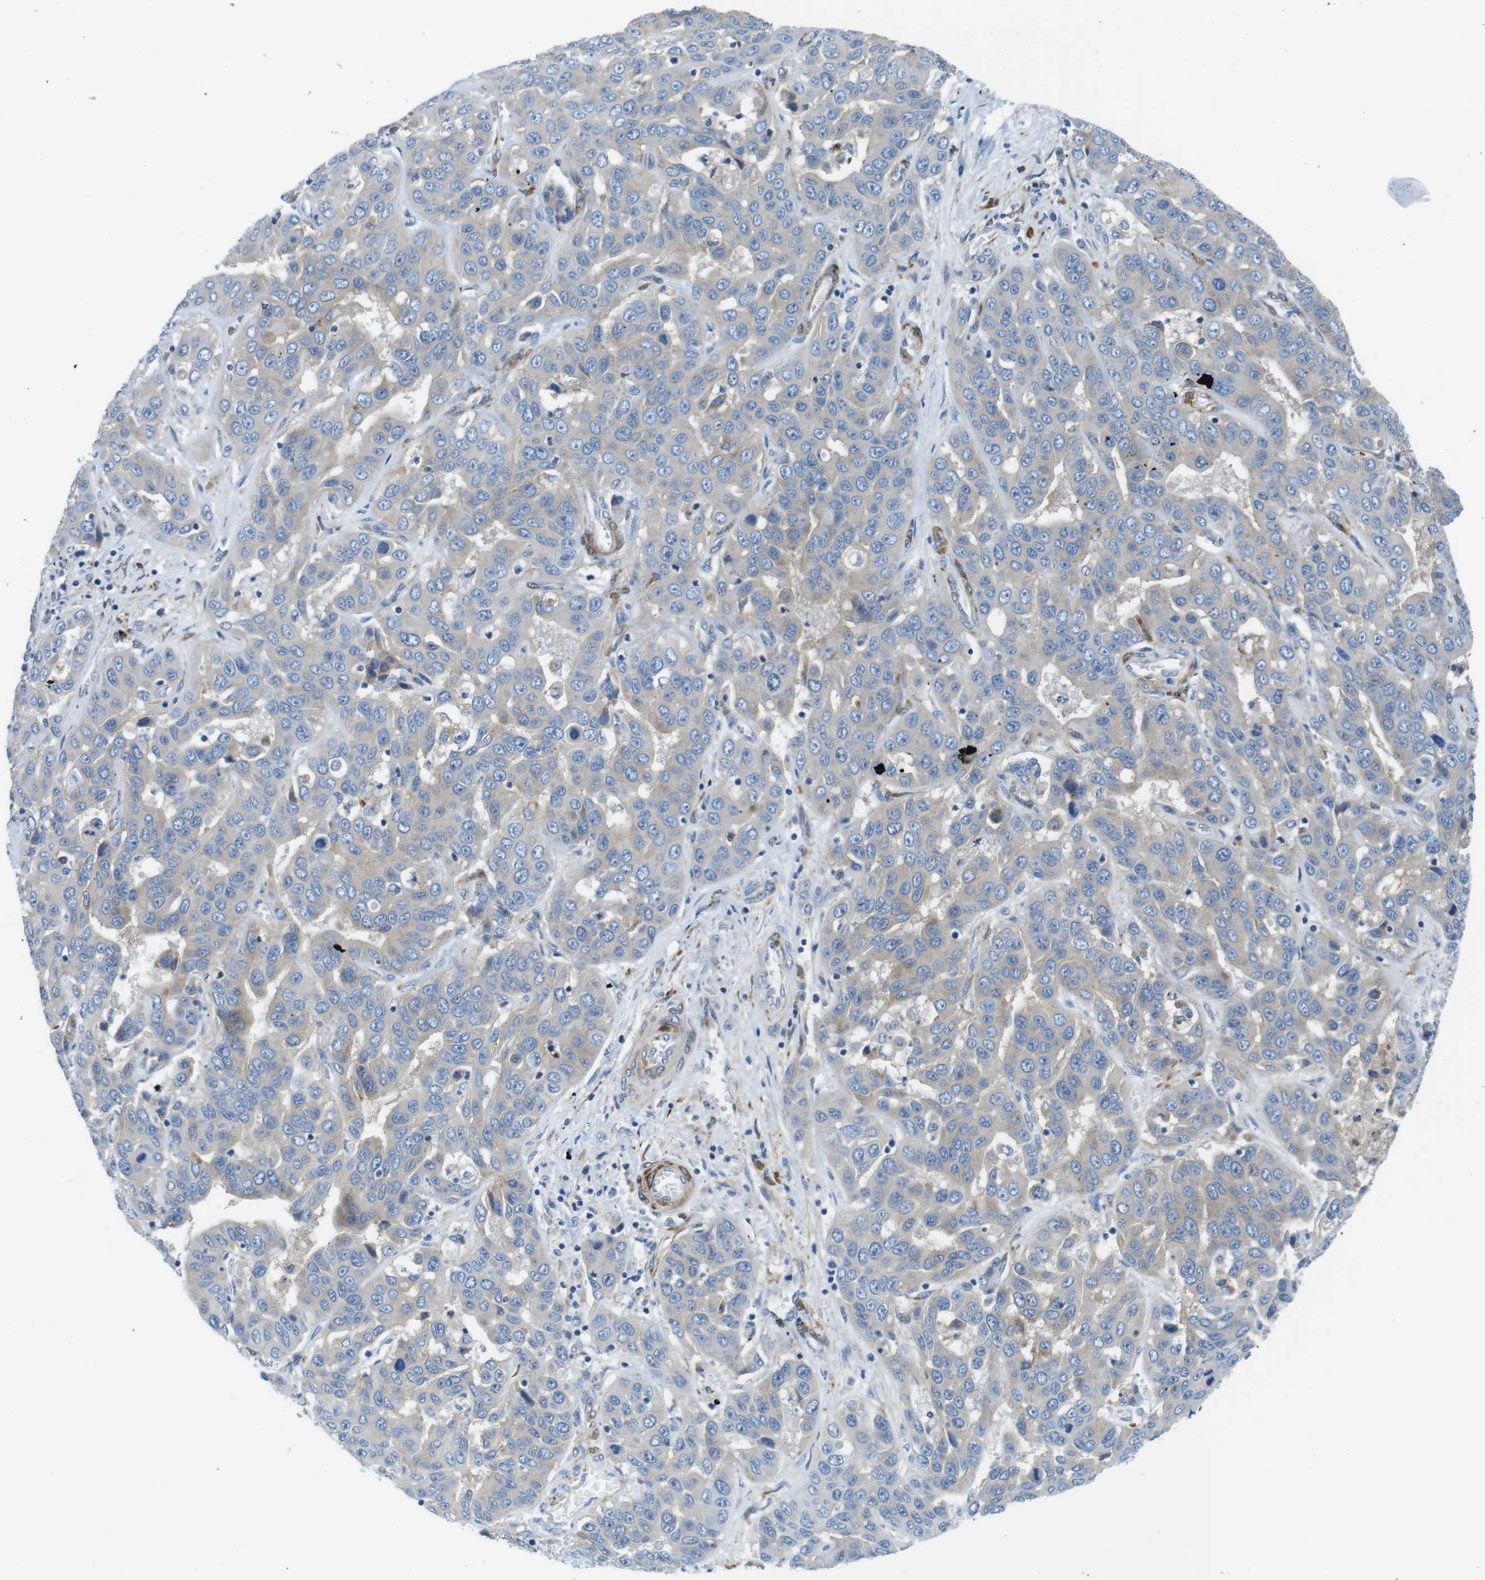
{"staining": {"intensity": "weak", "quantity": ">75%", "location": "cytoplasmic/membranous"}, "tissue": "liver cancer", "cell_type": "Tumor cells", "image_type": "cancer", "snomed": [{"axis": "morphology", "description": "Cholangiocarcinoma"}, {"axis": "topography", "description": "Liver"}], "caption": "A brown stain highlights weak cytoplasmic/membranous expression of a protein in human cholangiocarcinoma (liver) tumor cells.", "gene": "EMP2", "patient": {"sex": "female", "age": 52}}